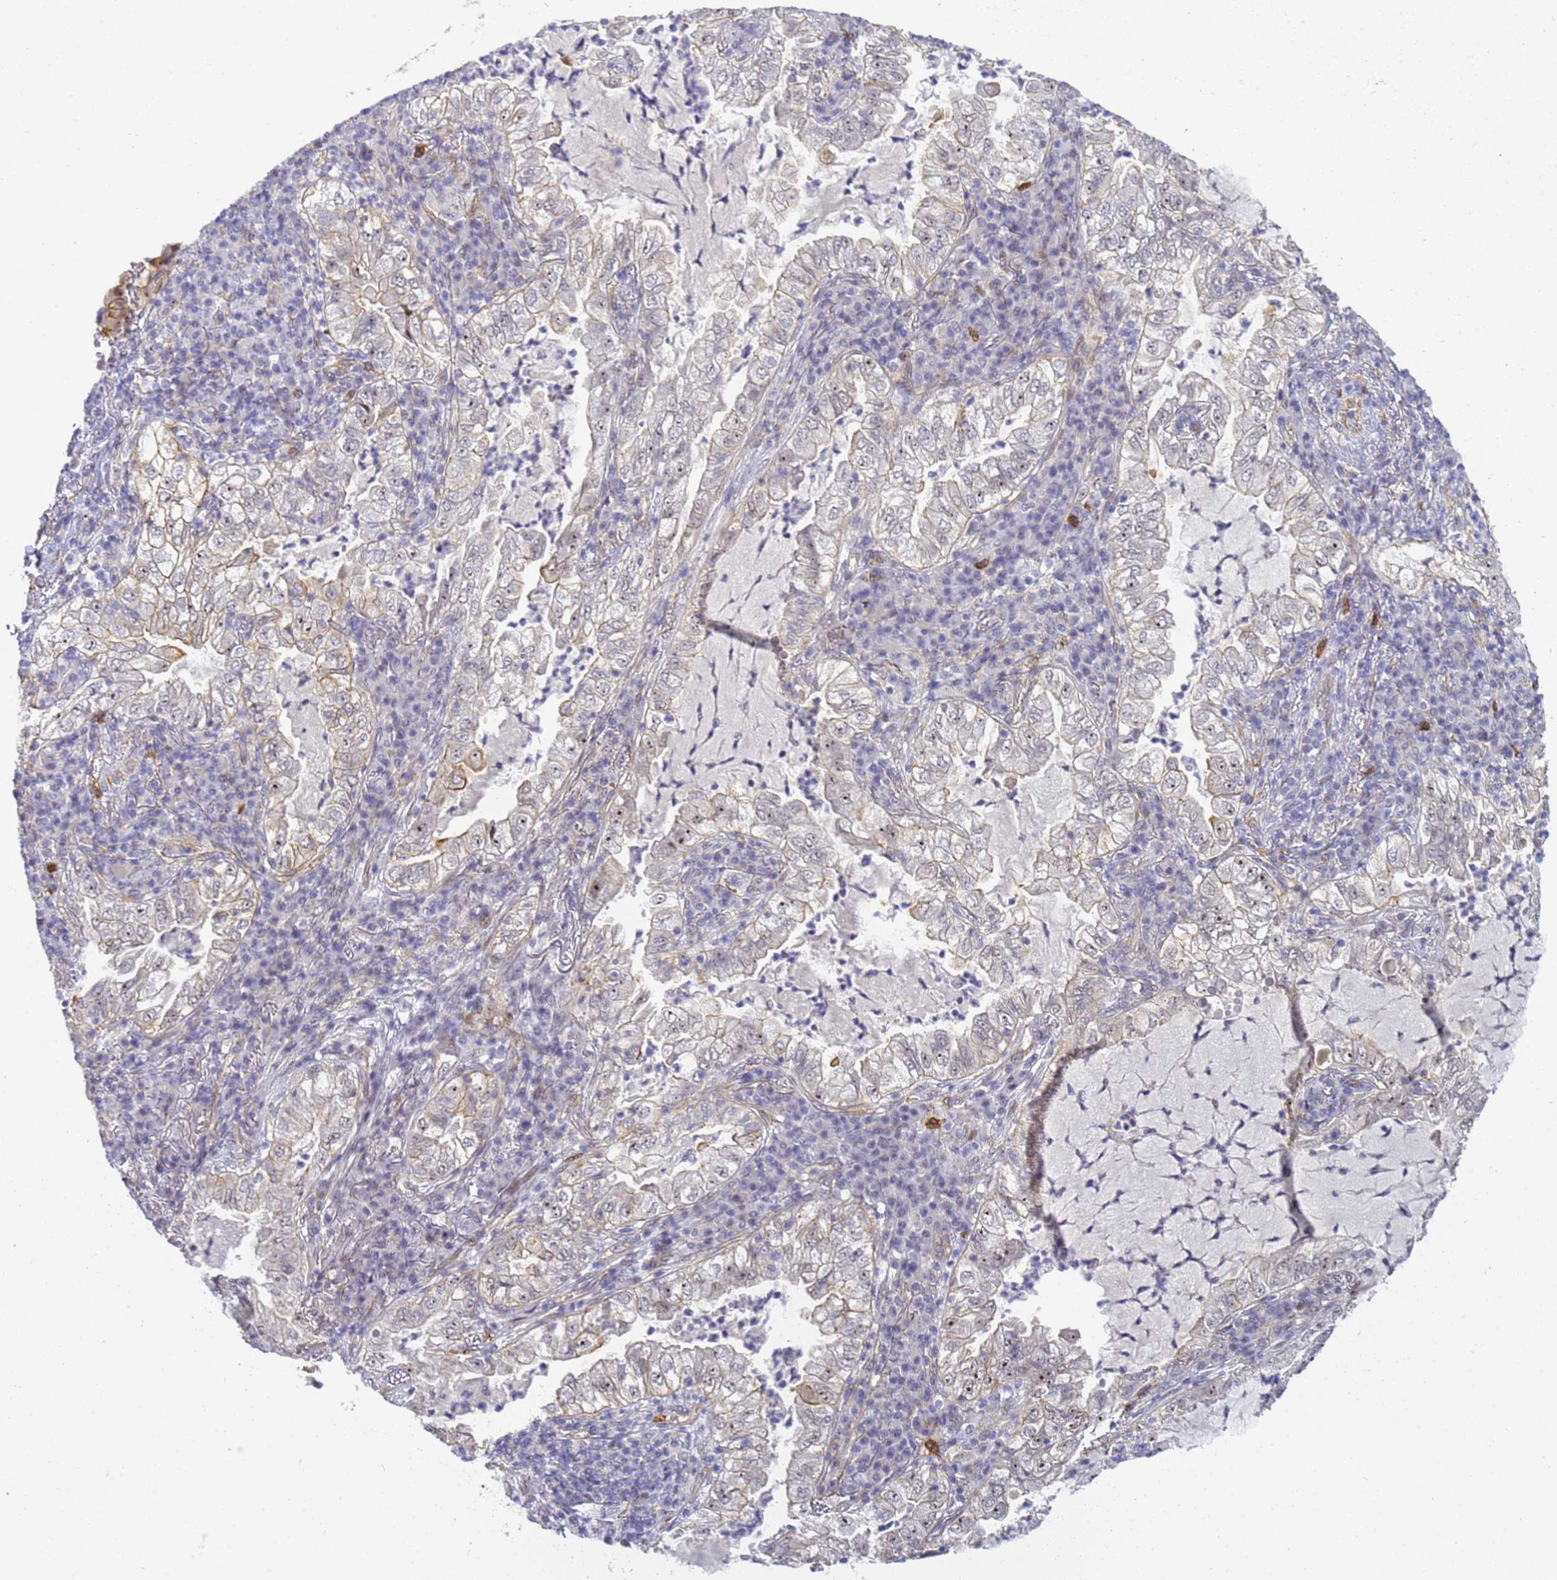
{"staining": {"intensity": "moderate", "quantity": "<25%", "location": "nuclear"}, "tissue": "lung cancer", "cell_type": "Tumor cells", "image_type": "cancer", "snomed": [{"axis": "morphology", "description": "Adenocarcinoma, NOS"}, {"axis": "topography", "description": "Lung"}], "caption": "Immunohistochemistry (IHC) (DAB) staining of lung adenocarcinoma displays moderate nuclear protein positivity in about <25% of tumor cells.", "gene": "GON4L", "patient": {"sex": "female", "age": 73}}